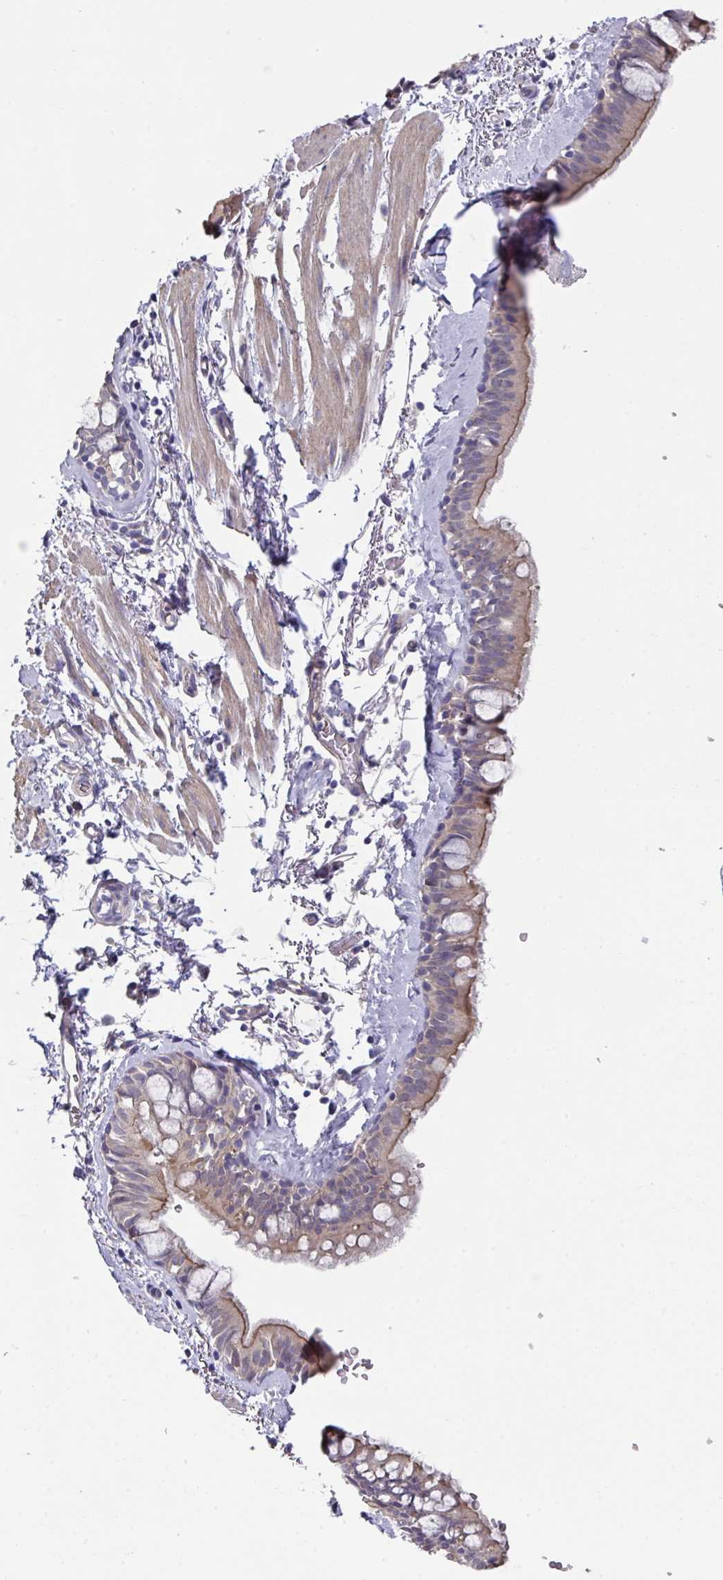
{"staining": {"intensity": "moderate", "quantity": ">75%", "location": "cytoplasmic/membranous"}, "tissue": "bronchus", "cell_type": "Respiratory epithelial cells", "image_type": "normal", "snomed": [{"axis": "morphology", "description": "Normal tissue, NOS"}, {"axis": "topography", "description": "Bronchus"}], "caption": "A brown stain labels moderate cytoplasmic/membranous staining of a protein in respiratory epithelial cells of normal bronchus. The staining is performed using DAB (3,3'-diaminobenzidine) brown chromogen to label protein expression. The nuclei are counter-stained blue using hematoxylin.", "gene": "PRR5", "patient": {"sex": "male", "age": 67}}